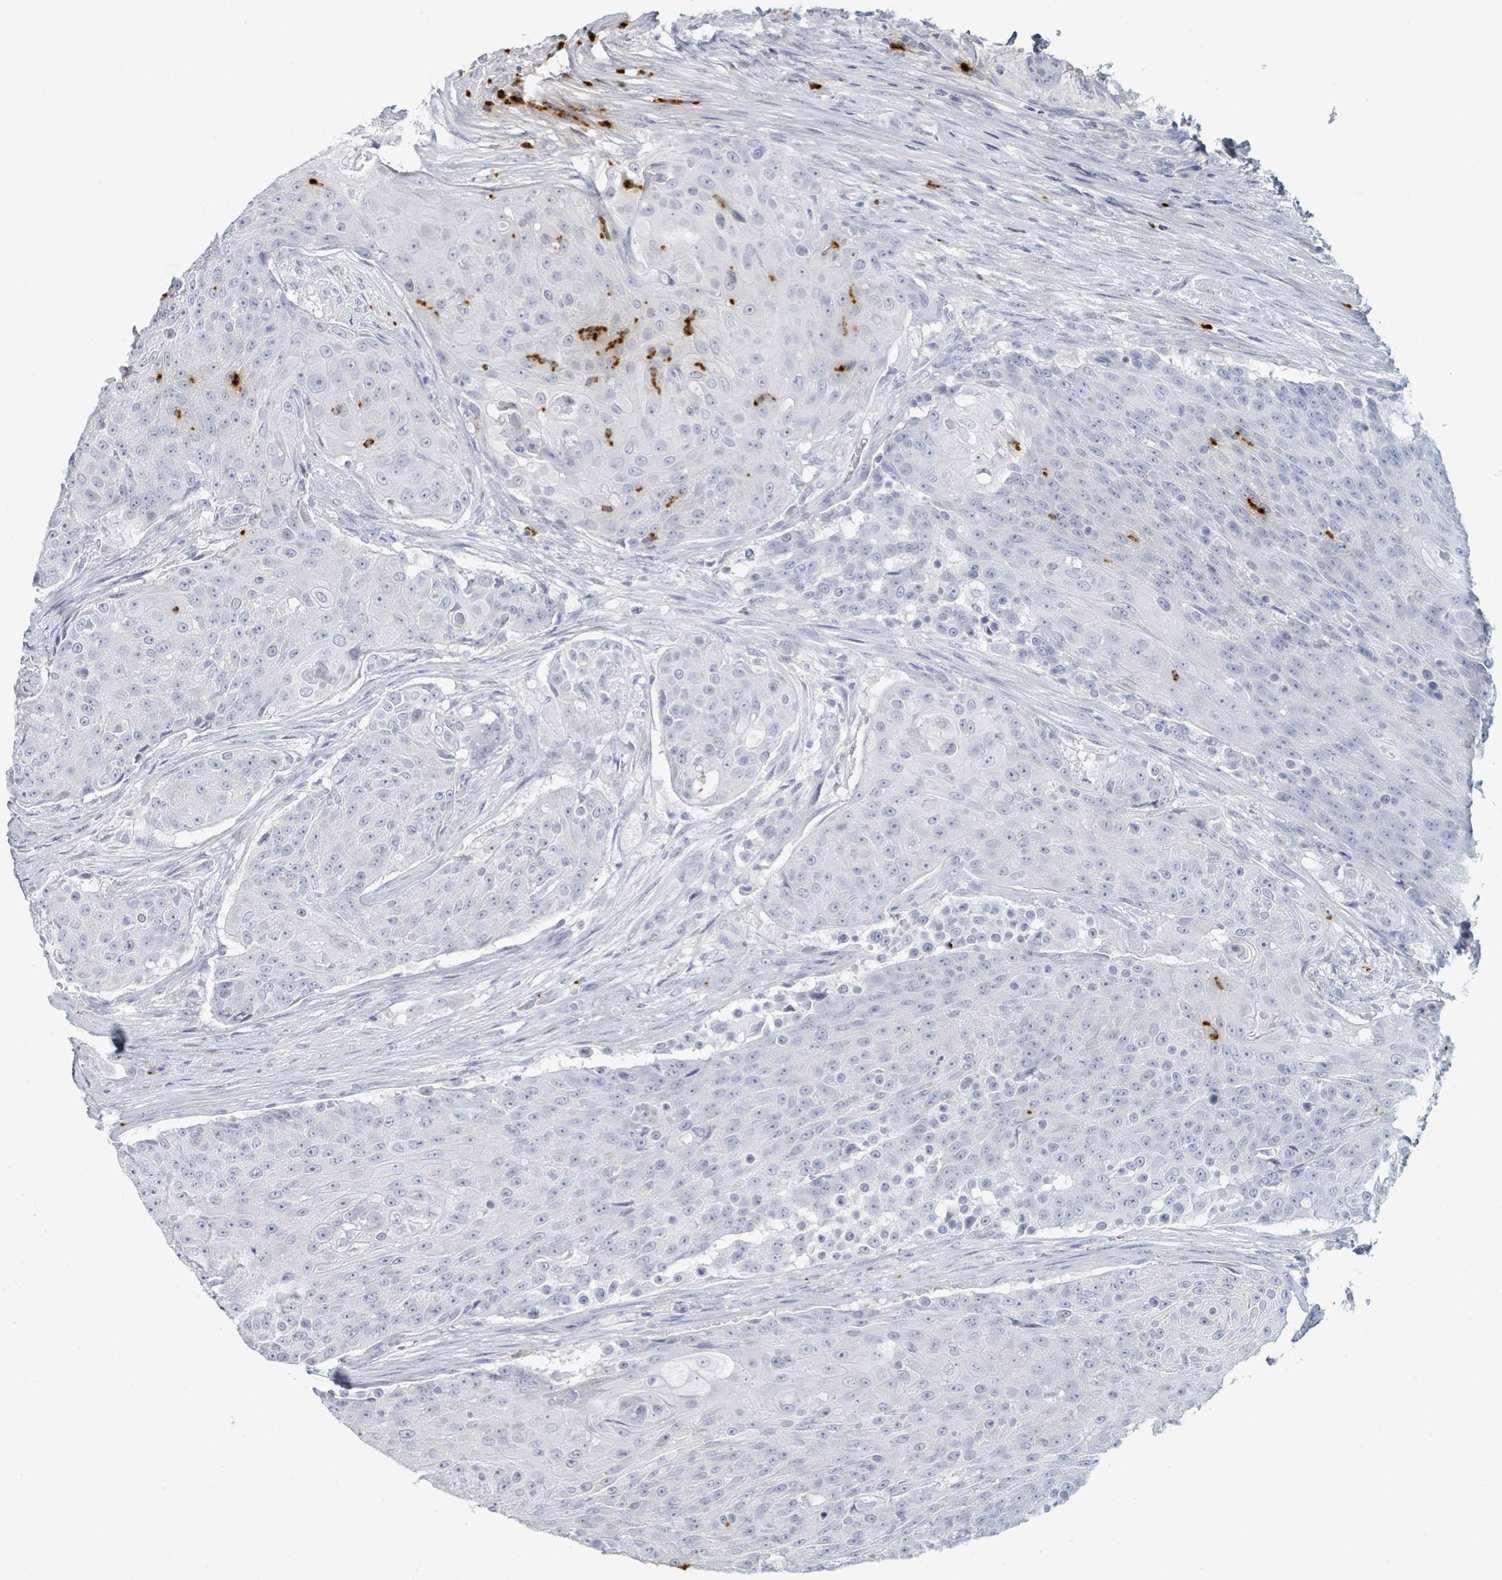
{"staining": {"intensity": "negative", "quantity": "none", "location": "none"}, "tissue": "urothelial cancer", "cell_type": "Tumor cells", "image_type": "cancer", "snomed": [{"axis": "morphology", "description": "Urothelial carcinoma, High grade"}, {"axis": "topography", "description": "Urinary bladder"}], "caption": "The photomicrograph shows no staining of tumor cells in urothelial carcinoma (high-grade). (DAB immunohistochemistry with hematoxylin counter stain).", "gene": "DEFA4", "patient": {"sex": "female", "age": 63}}